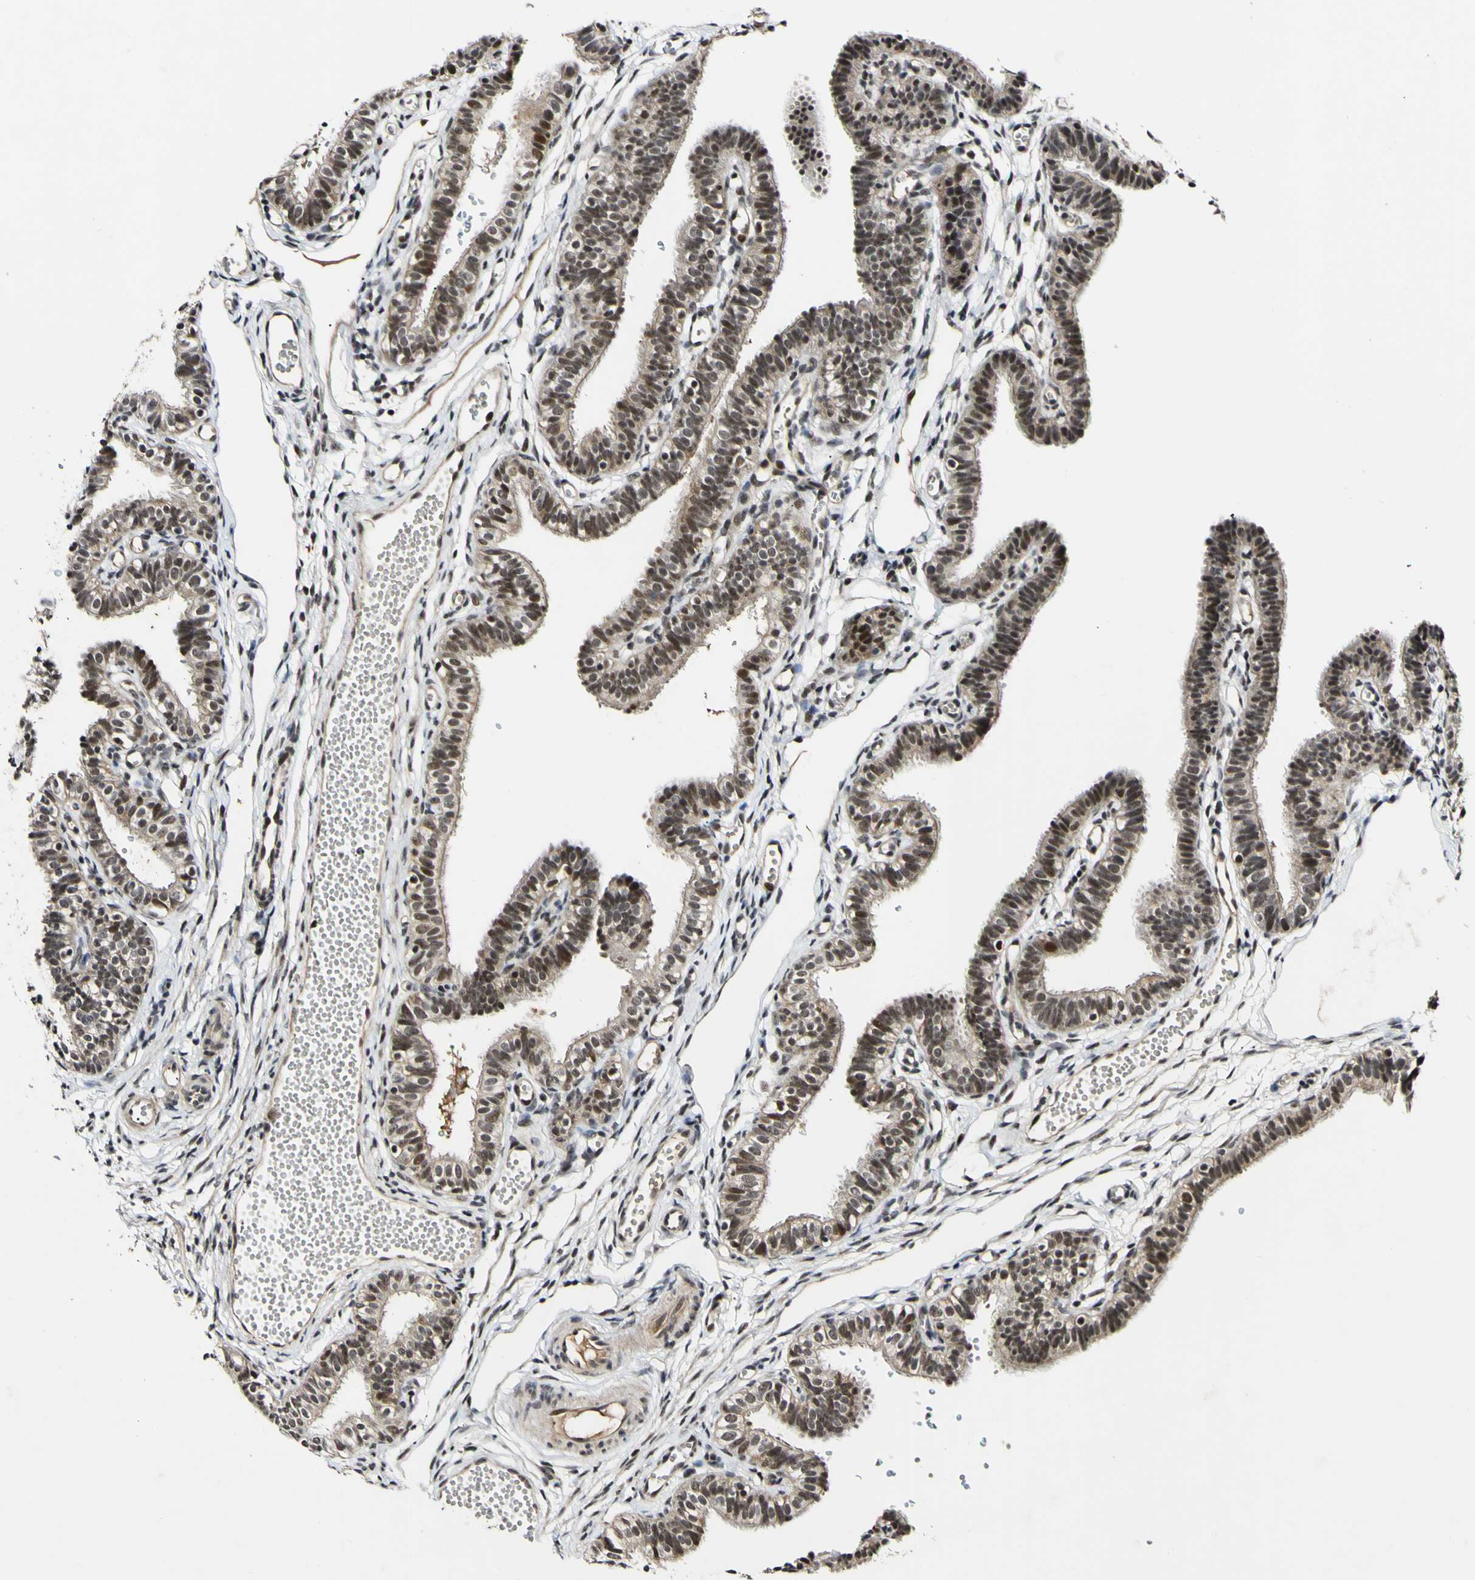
{"staining": {"intensity": "moderate", "quantity": ">75%", "location": "cytoplasmic/membranous,nuclear"}, "tissue": "fallopian tube", "cell_type": "Glandular cells", "image_type": "normal", "snomed": [{"axis": "morphology", "description": "Normal tissue, NOS"}, {"axis": "topography", "description": "Fallopian tube"}, {"axis": "topography", "description": "Placenta"}], "caption": "A brown stain labels moderate cytoplasmic/membranous,nuclear expression of a protein in glandular cells of normal human fallopian tube. (DAB = brown stain, brightfield microscopy at high magnification).", "gene": "POLR2F", "patient": {"sex": "female", "age": 34}}